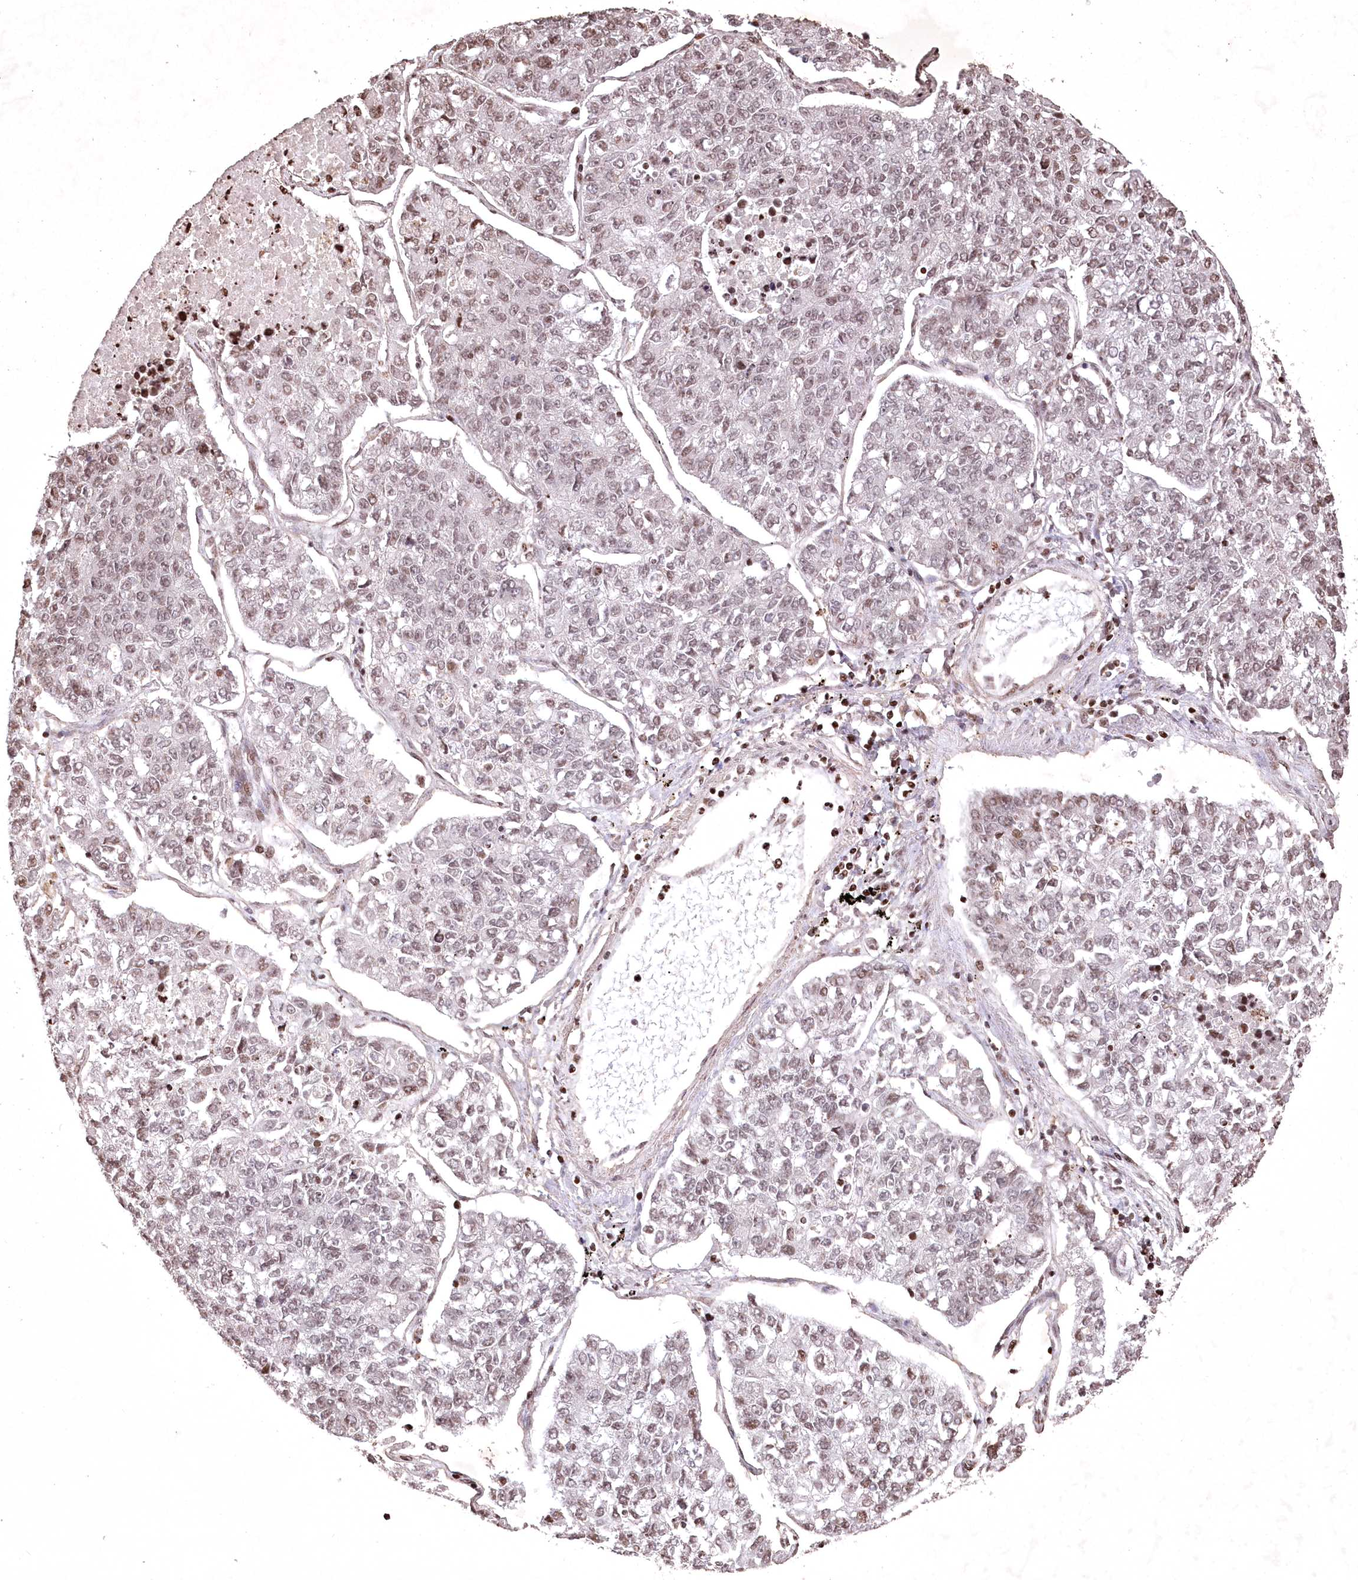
{"staining": {"intensity": "weak", "quantity": ">75%", "location": "nuclear"}, "tissue": "lung cancer", "cell_type": "Tumor cells", "image_type": "cancer", "snomed": [{"axis": "morphology", "description": "Adenocarcinoma, NOS"}, {"axis": "topography", "description": "Lung"}], "caption": "Weak nuclear positivity is identified in approximately >75% of tumor cells in lung adenocarcinoma. The staining was performed using DAB (3,3'-diaminobenzidine) to visualize the protein expression in brown, while the nuclei were stained in blue with hematoxylin (Magnification: 20x).", "gene": "CCSER2", "patient": {"sex": "male", "age": 49}}